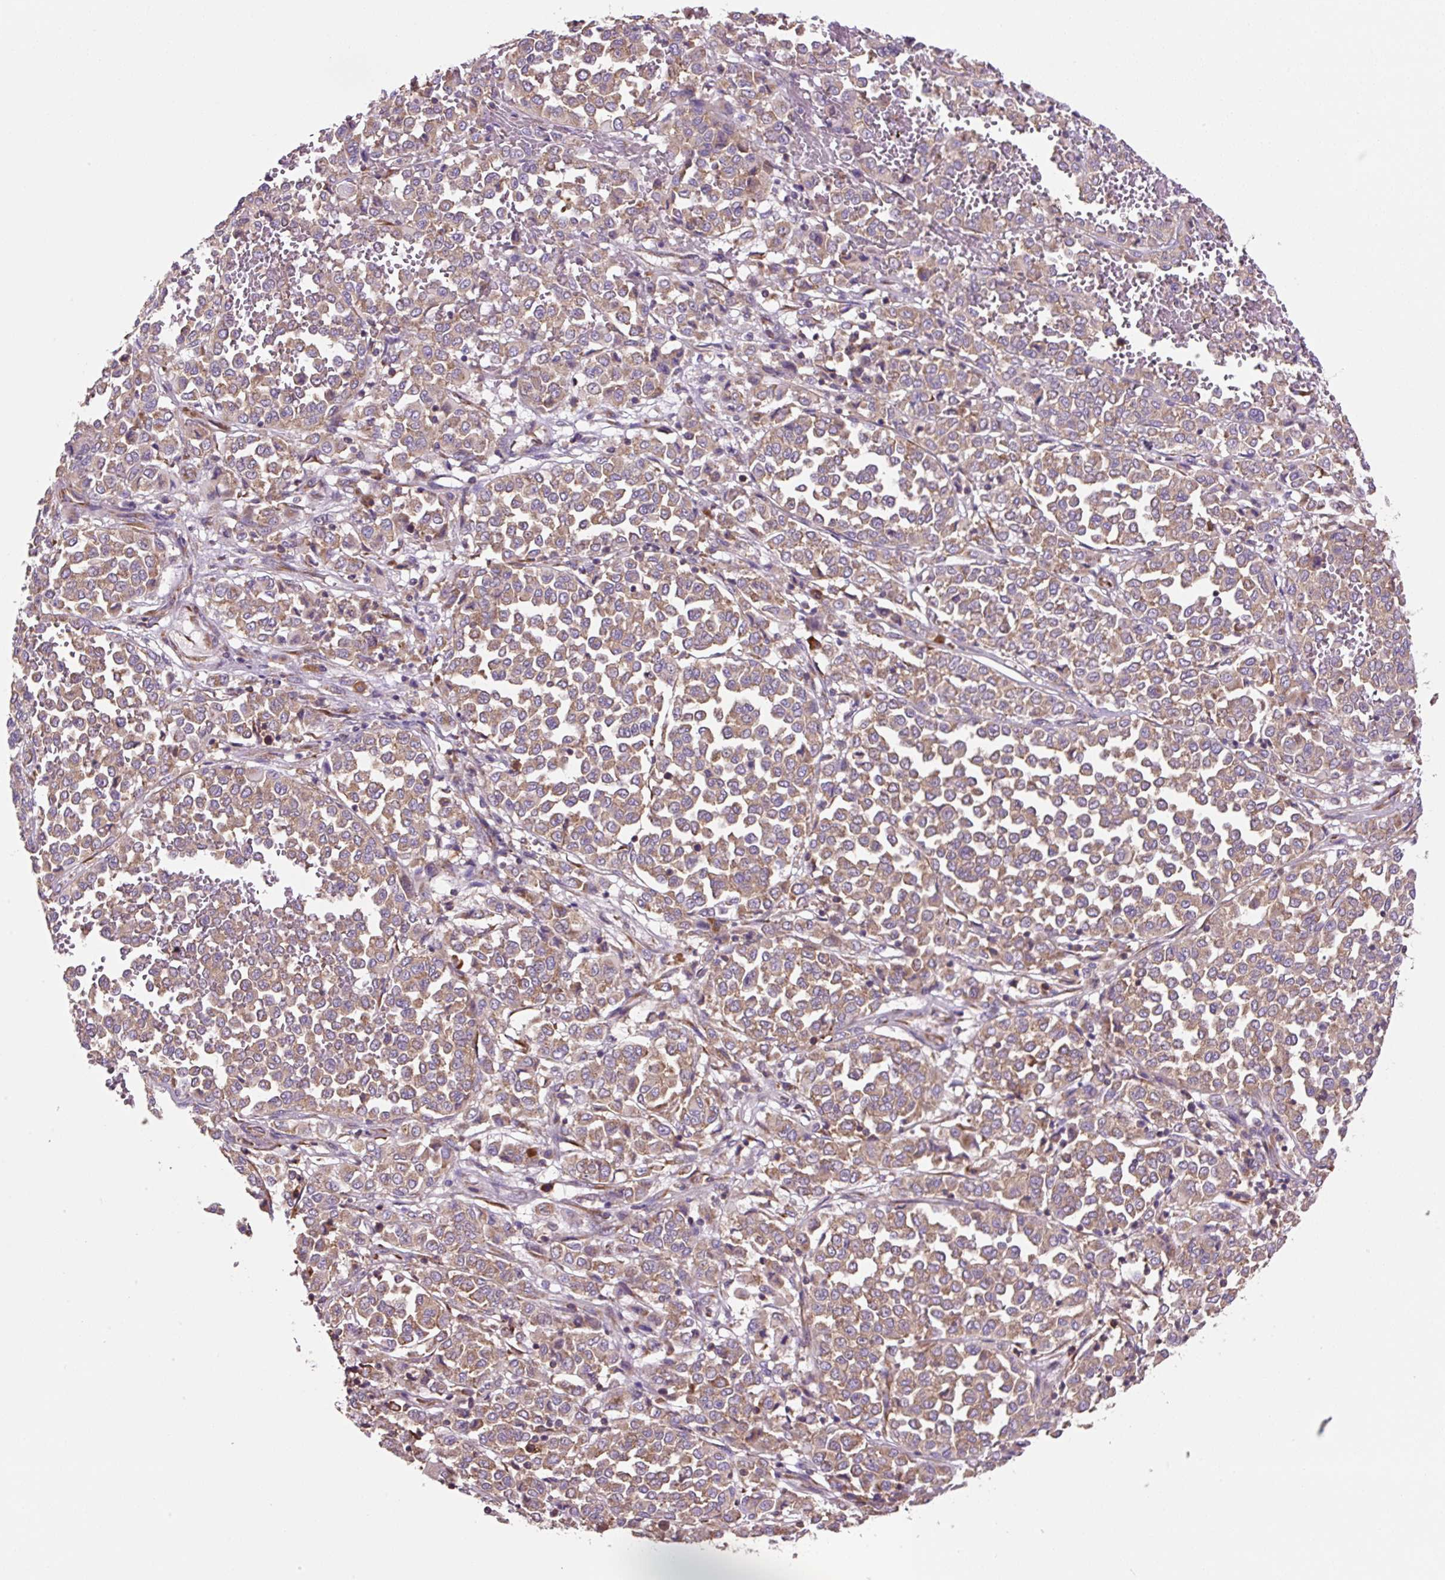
{"staining": {"intensity": "moderate", "quantity": ">75%", "location": "cytoplasmic/membranous"}, "tissue": "melanoma", "cell_type": "Tumor cells", "image_type": "cancer", "snomed": [{"axis": "morphology", "description": "Malignant melanoma, Metastatic site"}, {"axis": "topography", "description": "Pancreas"}], "caption": "Malignant melanoma (metastatic site) stained with immunohistochemistry (IHC) displays moderate cytoplasmic/membranous positivity in about >75% of tumor cells. (Stains: DAB in brown, nuclei in blue, Microscopy: brightfield microscopy at high magnification).", "gene": "RPS23", "patient": {"sex": "female", "age": 30}}